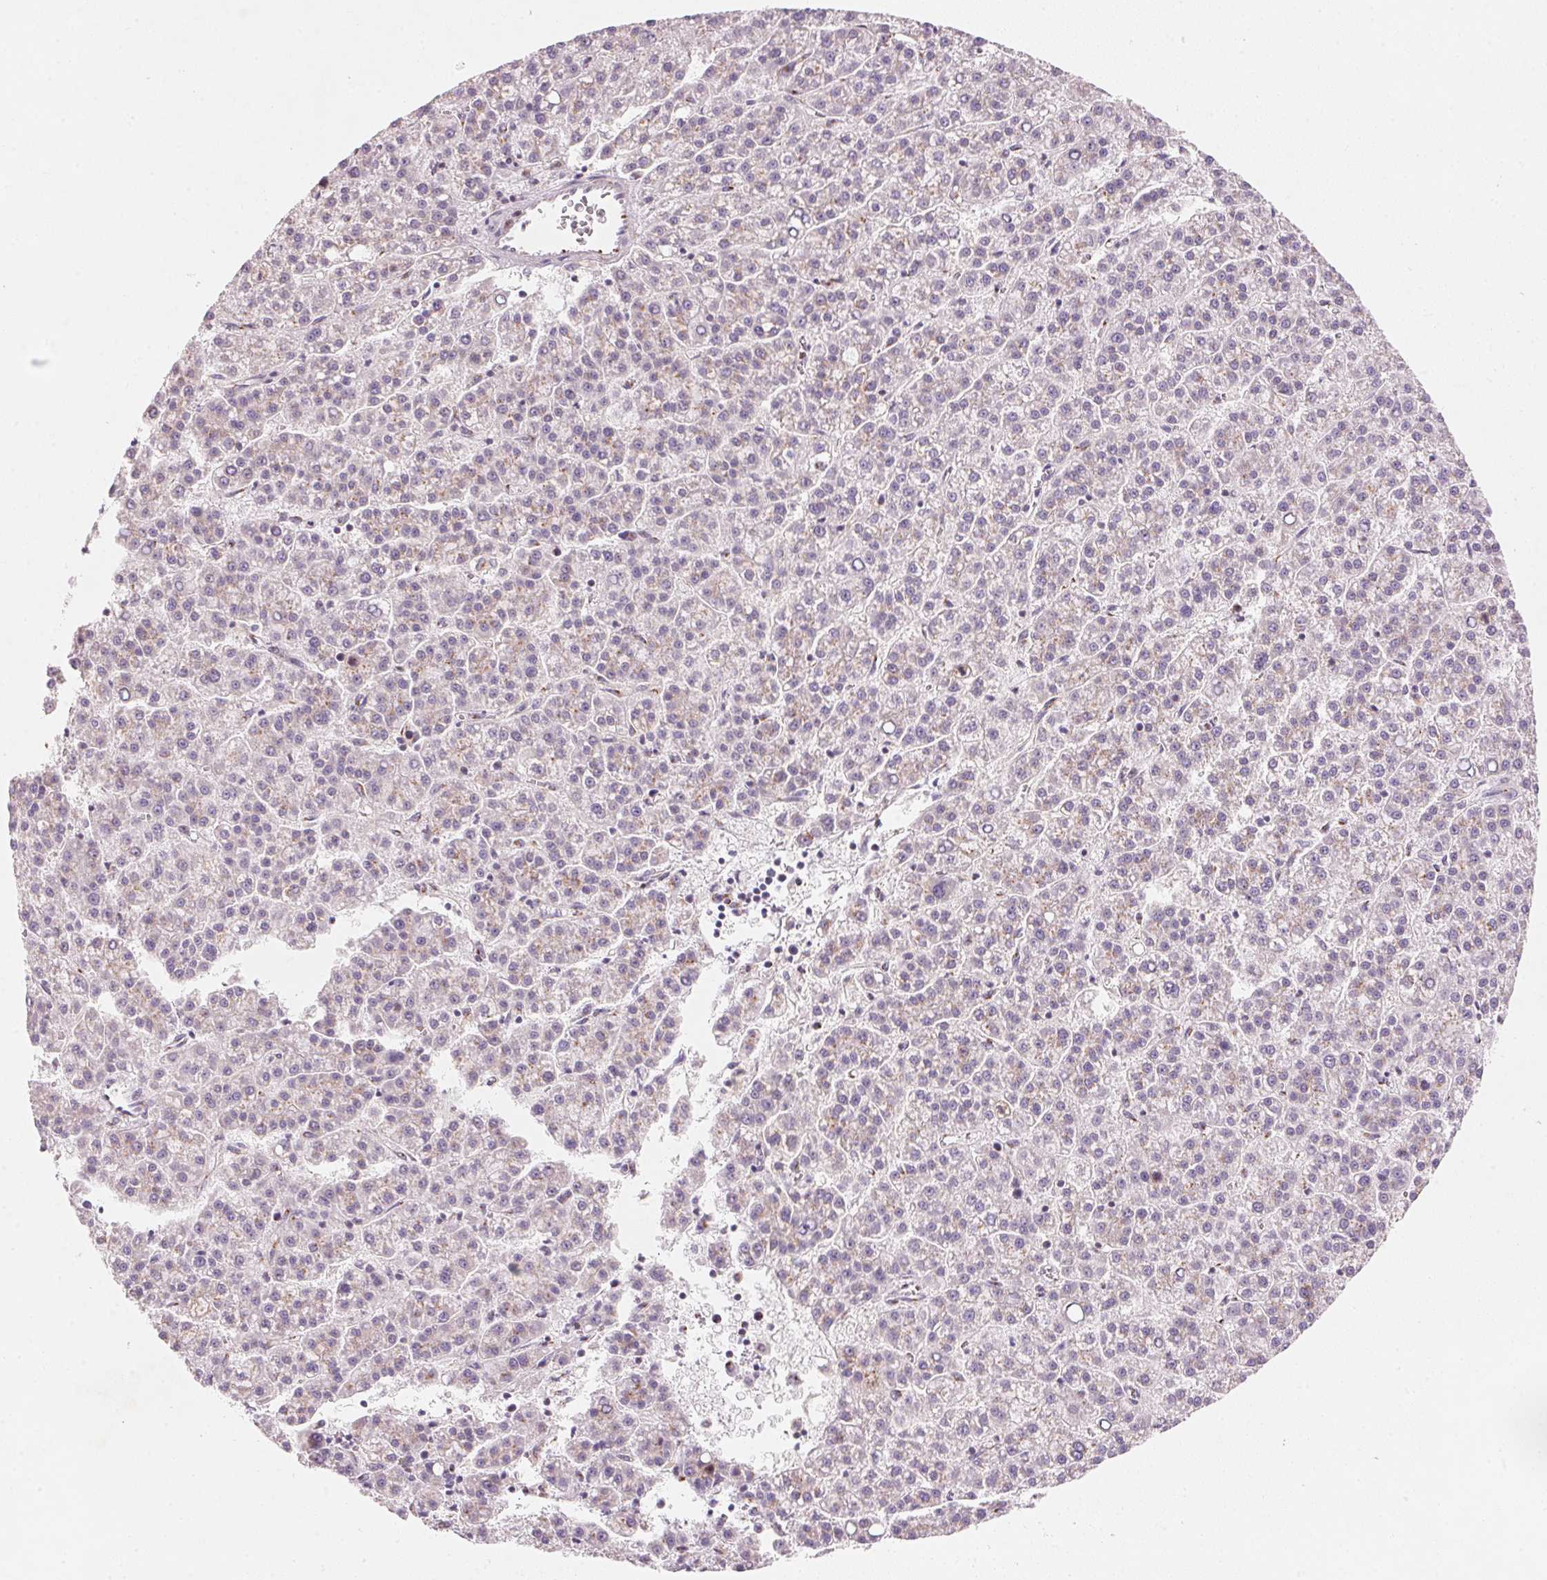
{"staining": {"intensity": "weak", "quantity": "<25%", "location": "cytoplasmic/membranous"}, "tissue": "liver cancer", "cell_type": "Tumor cells", "image_type": "cancer", "snomed": [{"axis": "morphology", "description": "Carcinoma, Hepatocellular, NOS"}, {"axis": "topography", "description": "Liver"}], "caption": "Protein analysis of liver cancer (hepatocellular carcinoma) reveals no significant expression in tumor cells.", "gene": "DRAM2", "patient": {"sex": "female", "age": 58}}